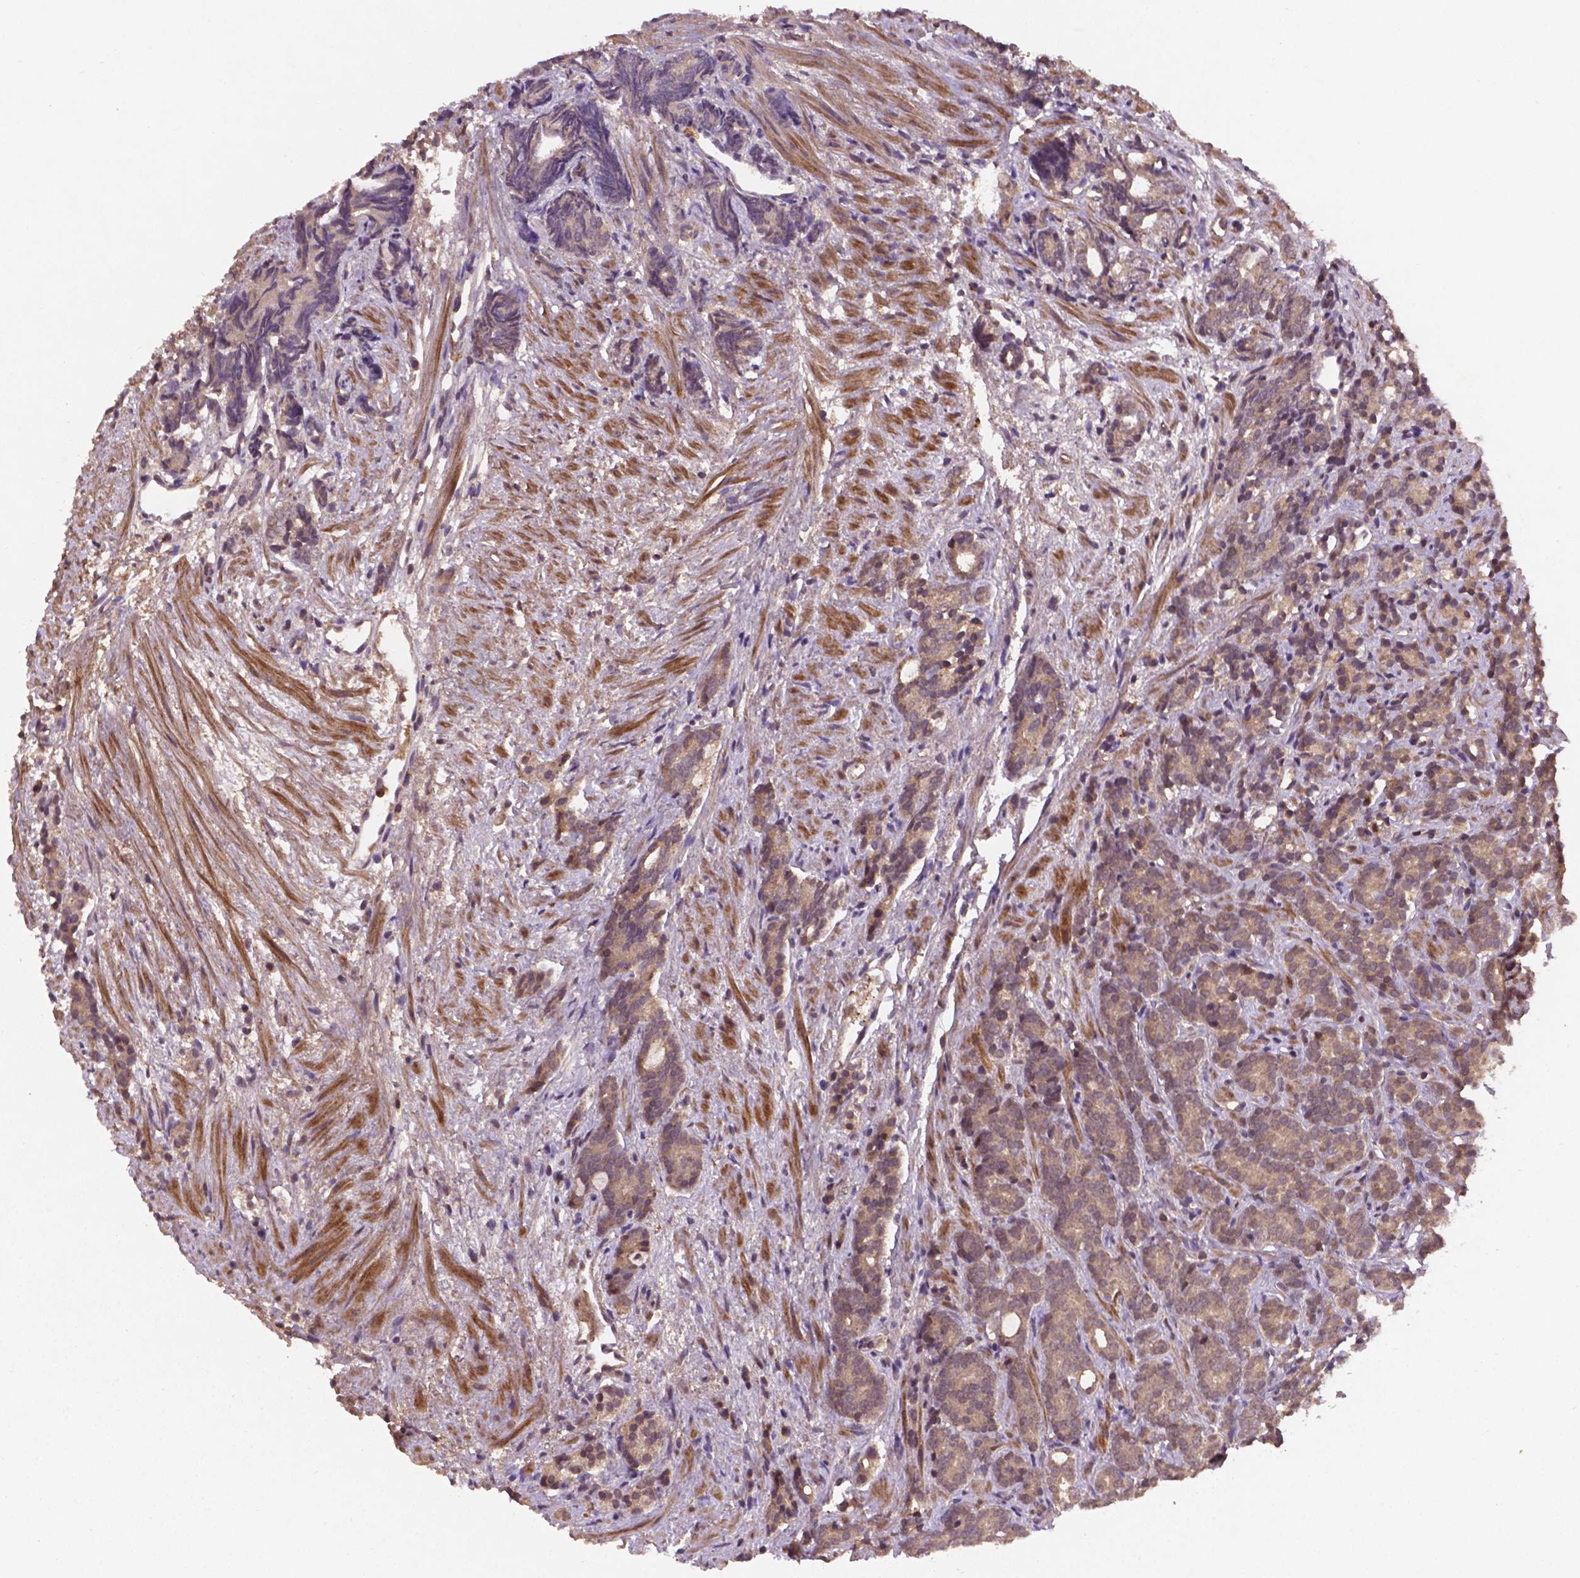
{"staining": {"intensity": "weak", "quantity": "25%-75%", "location": "cytoplasmic/membranous"}, "tissue": "prostate cancer", "cell_type": "Tumor cells", "image_type": "cancer", "snomed": [{"axis": "morphology", "description": "Adenocarcinoma, High grade"}, {"axis": "topography", "description": "Prostate"}], "caption": "Human prostate cancer (high-grade adenocarcinoma) stained for a protein (brown) reveals weak cytoplasmic/membranous positive expression in about 25%-75% of tumor cells.", "gene": "NIPAL2", "patient": {"sex": "male", "age": 84}}